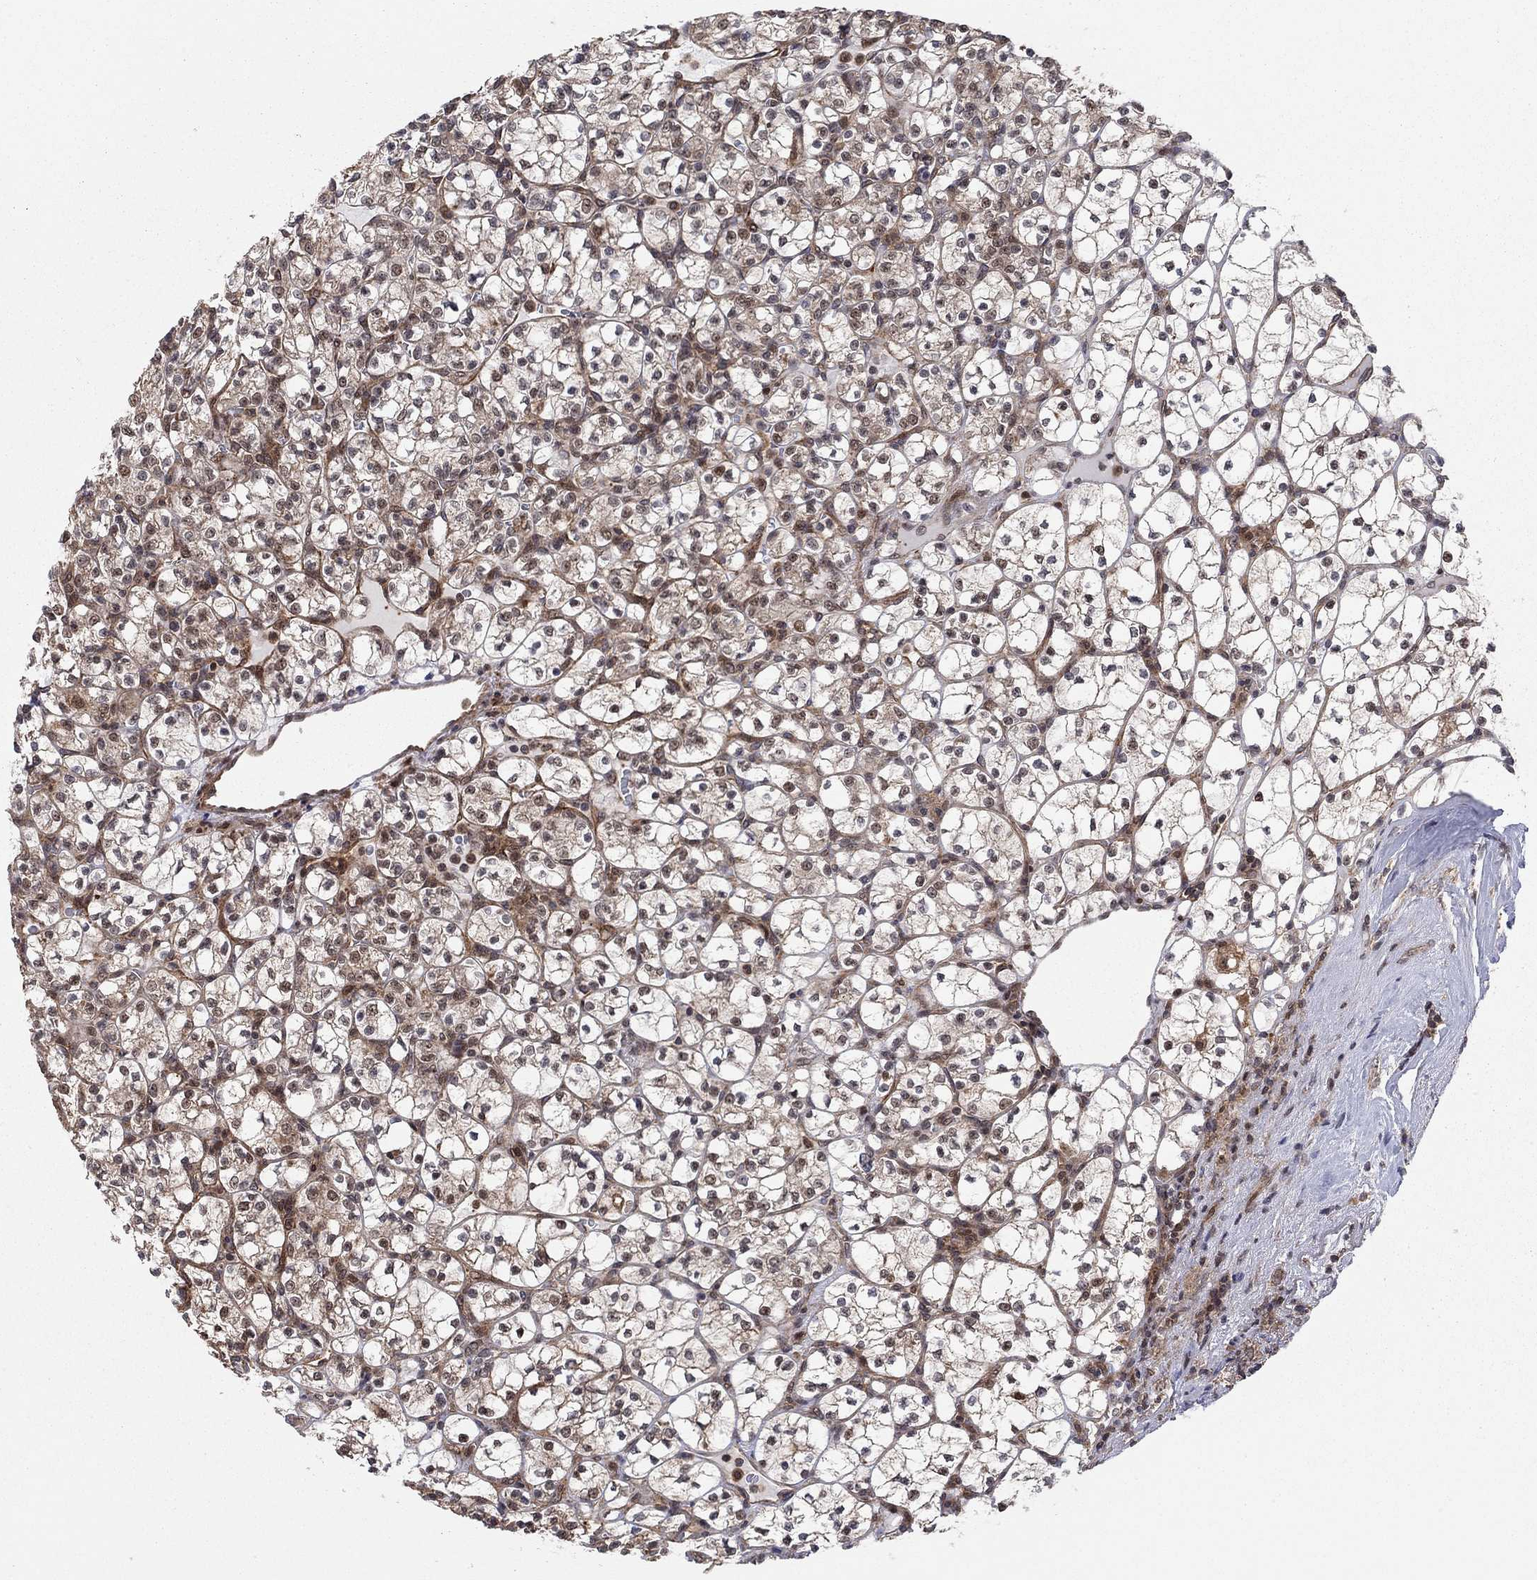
{"staining": {"intensity": "moderate", "quantity": "25%-75%", "location": "cytoplasmic/membranous,nuclear"}, "tissue": "renal cancer", "cell_type": "Tumor cells", "image_type": "cancer", "snomed": [{"axis": "morphology", "description": "Adenocarcinoma, NOS"}, {"axis": "topography", "description": "Kidney"}], "caption": "High-power microscopy captured an immunohistochemistry micrograph of renal adenocarcinoma, revealing moderate cytoplasmic/membranous and nuclear expression in about 25%-75% of tumor cells.", "gene": "TDP1", "patient": {"sex": "female", "age": 89}}